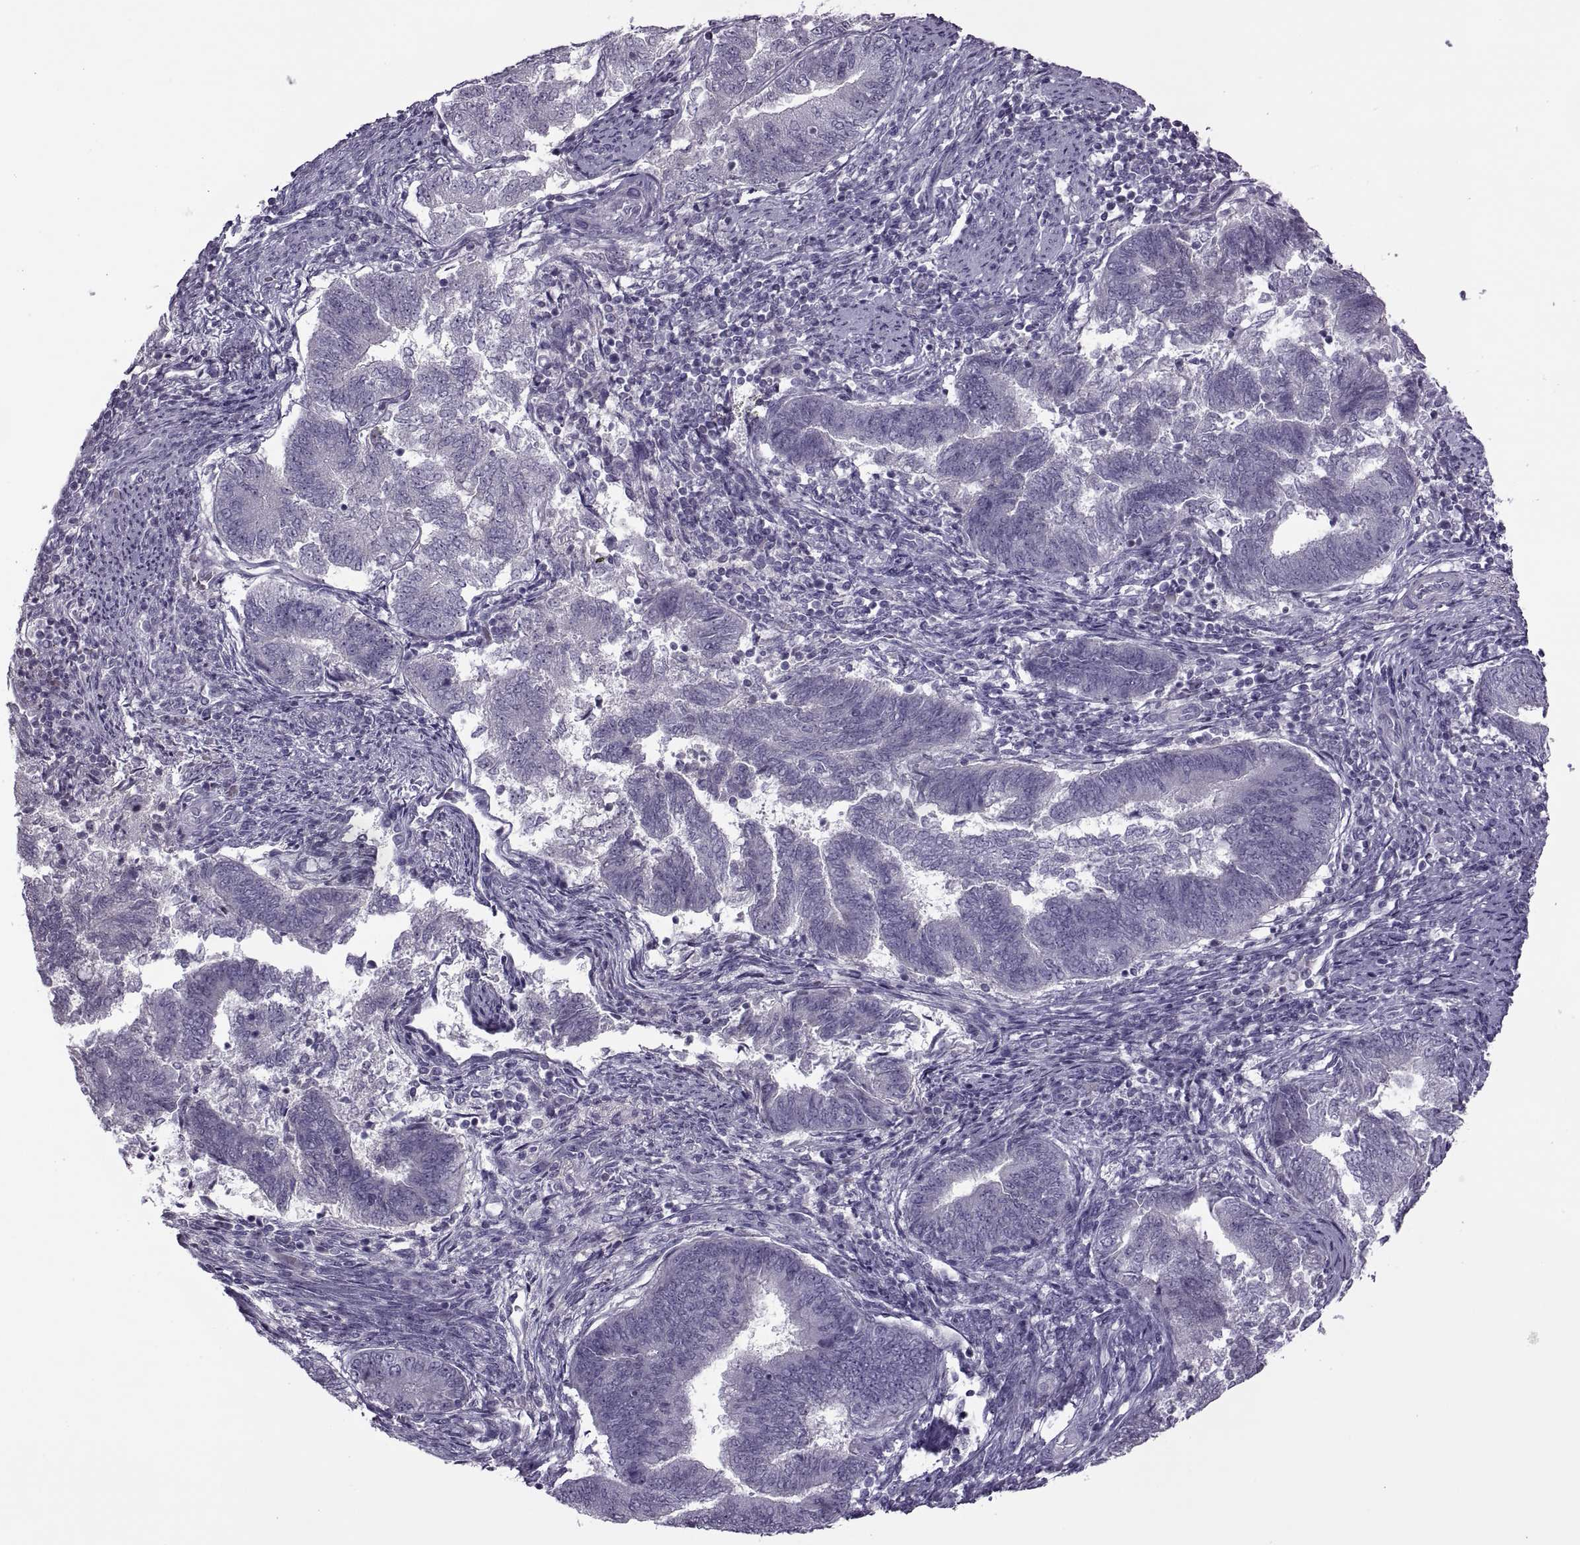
{"staining": {"intensity": "negative", "quantity": "none", "location": "none"}, "tissue": "endometrial cancer", "cell_type": "Tumor cells", "image_type": "cancer", "snomed": [{"axis": "morphology", "description": "Adenocarcinoma, NOS"}, {"axis": "topography", "description": "Endometrium"}], "caption": "Immunohistochemistry (IHC) micrograph of neoplastic tissue: human endometrial adenocarcinoma stained with DAB demonstrates no significant protein expression in tumor cells. (IHC, brightfield microscopy, high magnification).", "gene": "RSPH6A", "patient": {"sex": "female", "age": 65}}